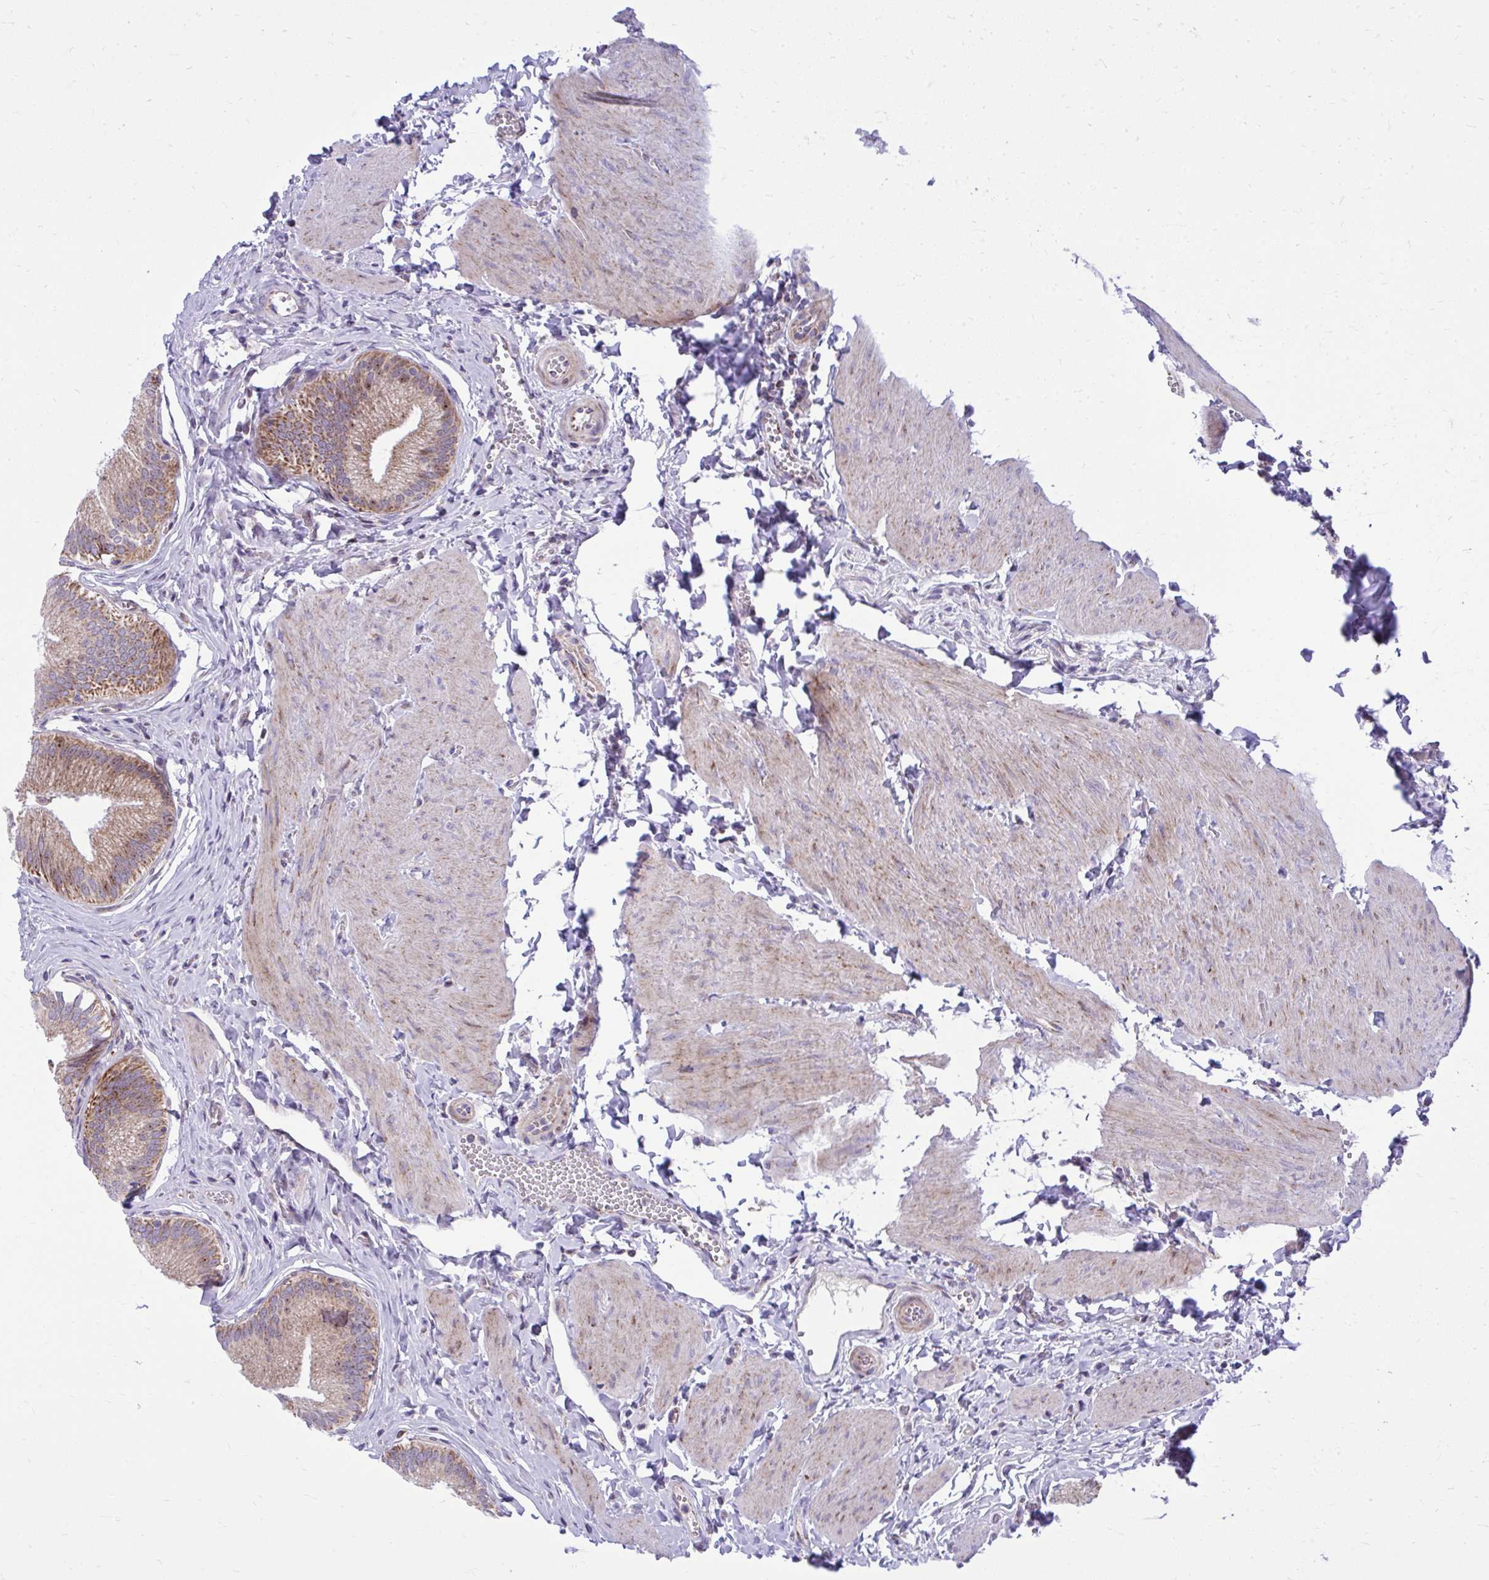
{"staining": {"intensity": "moderate", "quantity": ">75%", "location": "cytoplasmic/membranous"}, "tissue": "gallbladder", "cell_type": "Glandular cells", "image_type": "normal", "snomed": [{"axis": "morphology", "description": "Normal tissue, NOS"}, {"axis": "topography", "description": "Gallbladder"}], "caption": "This is a micrograph of immunohistochemistry staining of normal gallbladder, which shows moderate positivity in the cytoplasmic/membranous of glandular cells.", "gene": "GPRIN3", "patient": {"sex": "male", "age": 17}}